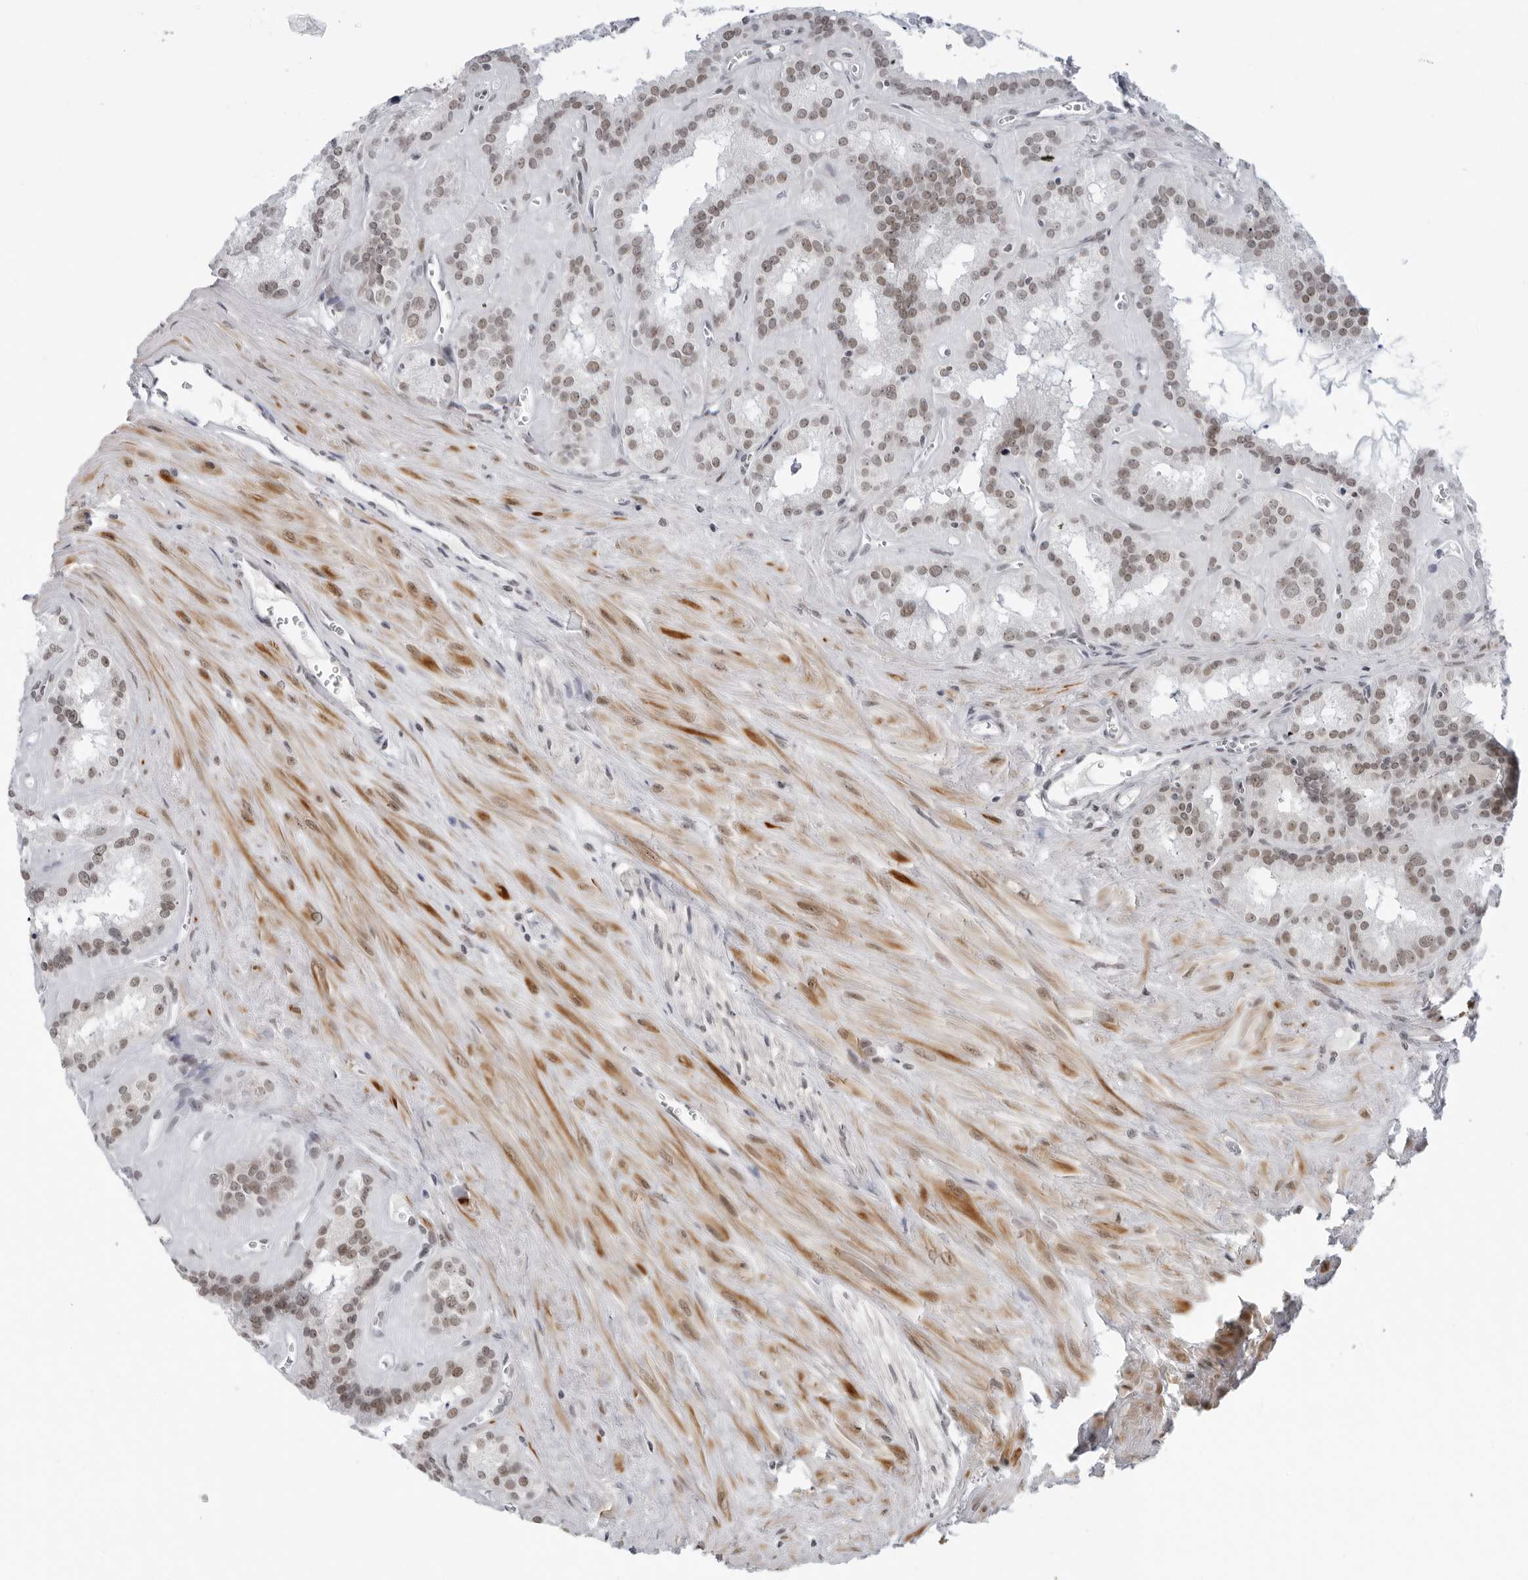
{"staining": {"intensity": "weak", "quantity": ">75%", "location": "nuclear"}, "tissue": "seminal vesicle", "cell_type": "Glandular cells", "image_type": "normal", "snomed": [{"axis": "morphology", "description": "Normal tissue, NOS"}, {"axis": "topography", "description": "Prostate"}, {"axis": "topography", "description": "Seminal veicle"}], "caption": "IHC of normal human seminal vesicle exhibits low levels of weak nuclear expression in approximately >75% of glandular cells. (DAB IHC, brown staining for protein, blue staining for nuclei).", "gene": "FOXK2", "patient": {"sex": "male", "age": 59}}